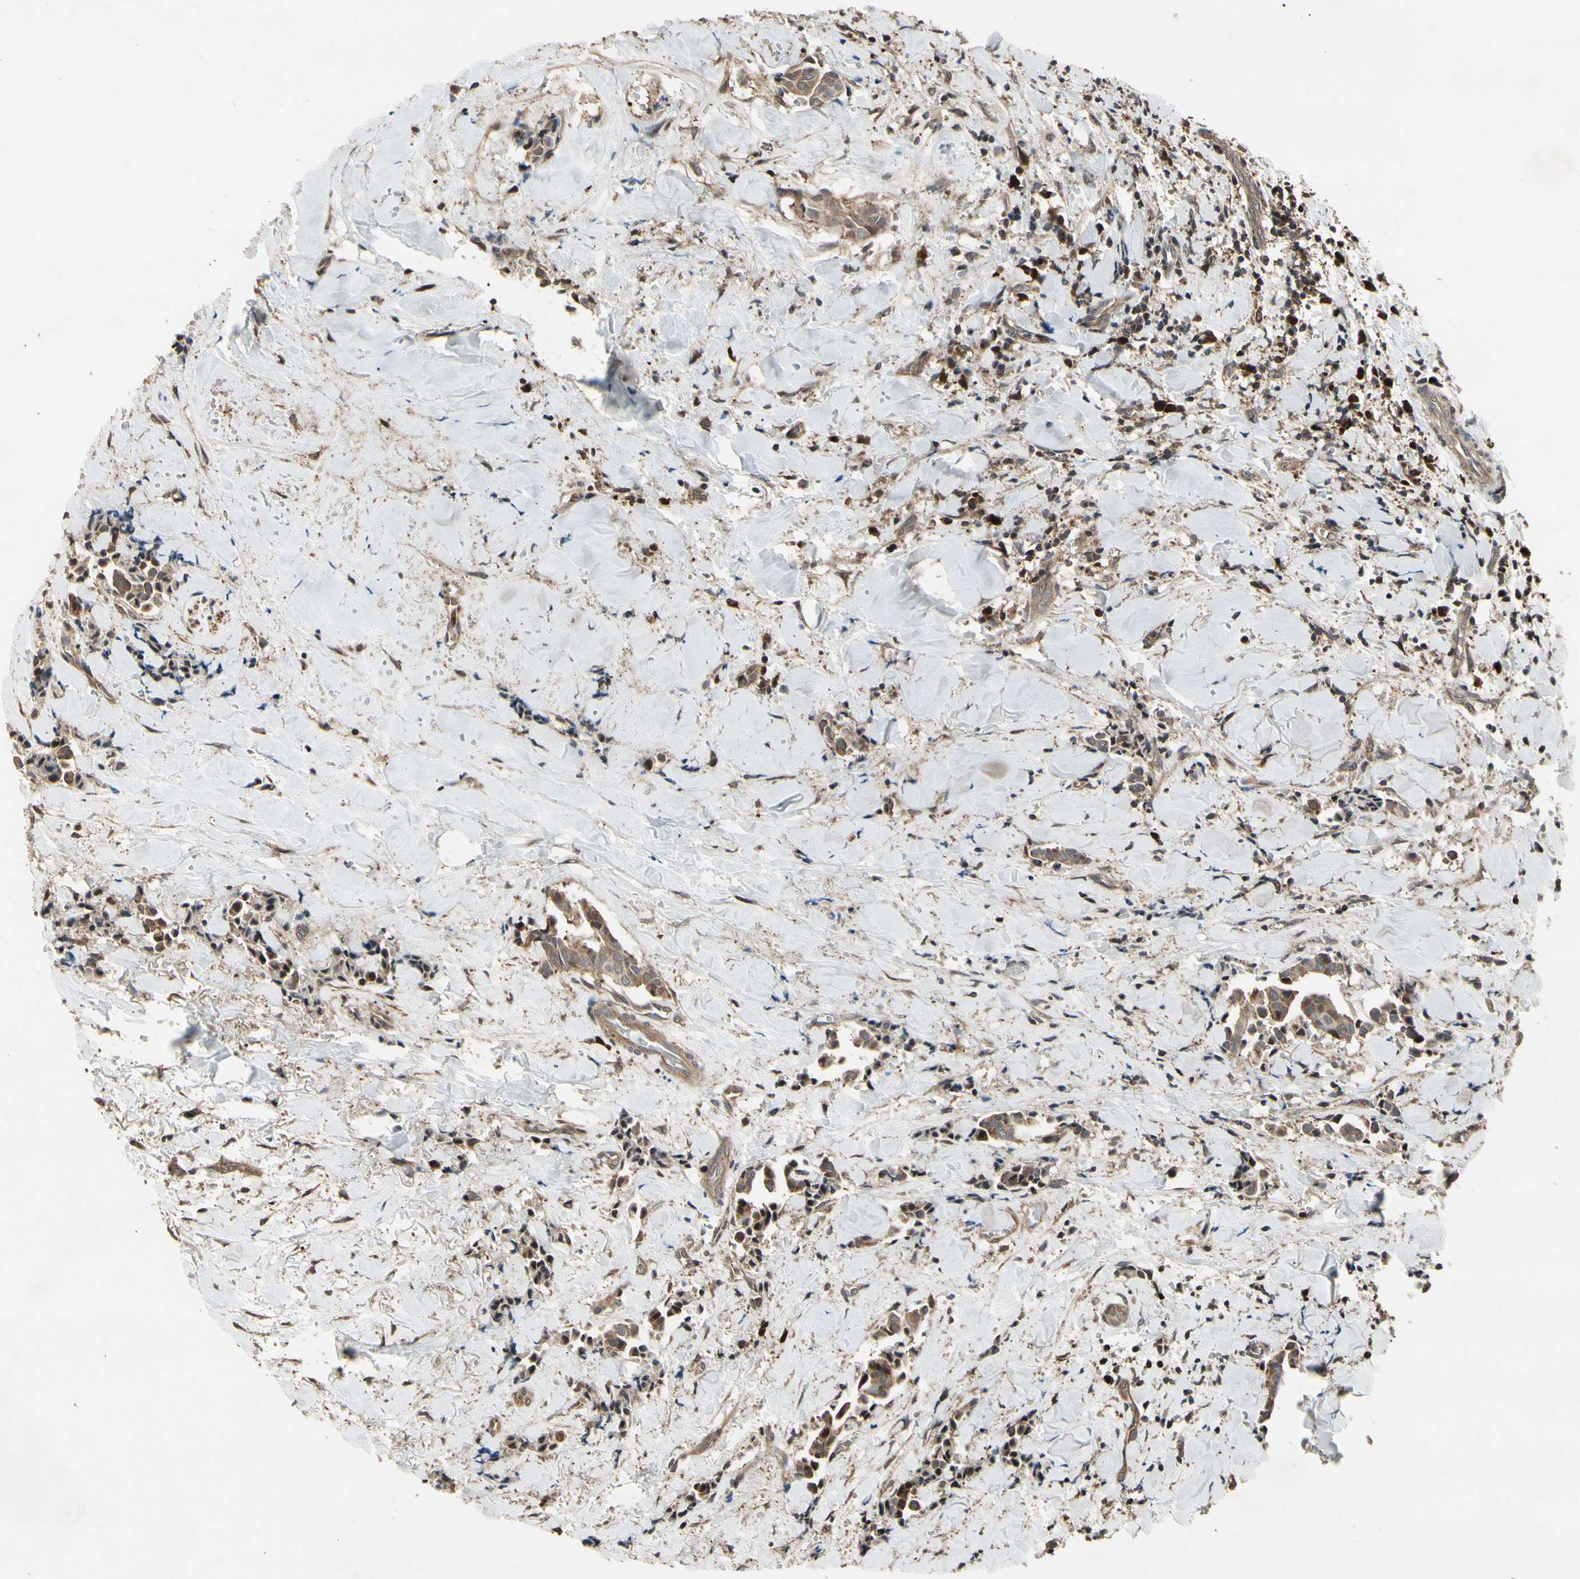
{"staining": {"intensity": "weak", "quantity": ">75%", "location": "cytoplasmic/membranous"}, "tissue": "head and neck cancer", "cell_type": "Tumor cells", "image_type": "cancer", "snomed": [{"axis": "morphology", "description": "Adenocarcinoma, NOS"}, {"axis": "topography", "description": "Salivary gland"}, {"axis": "topography", "description": "Head-Neck"}], "caption": "Human head and neck cancer (adenocarcinoma) stained with a protein marker reveals weak staining in tumor cells.", "gene": "CSF1R", "patient": {"sex": "female", "age": 59}}